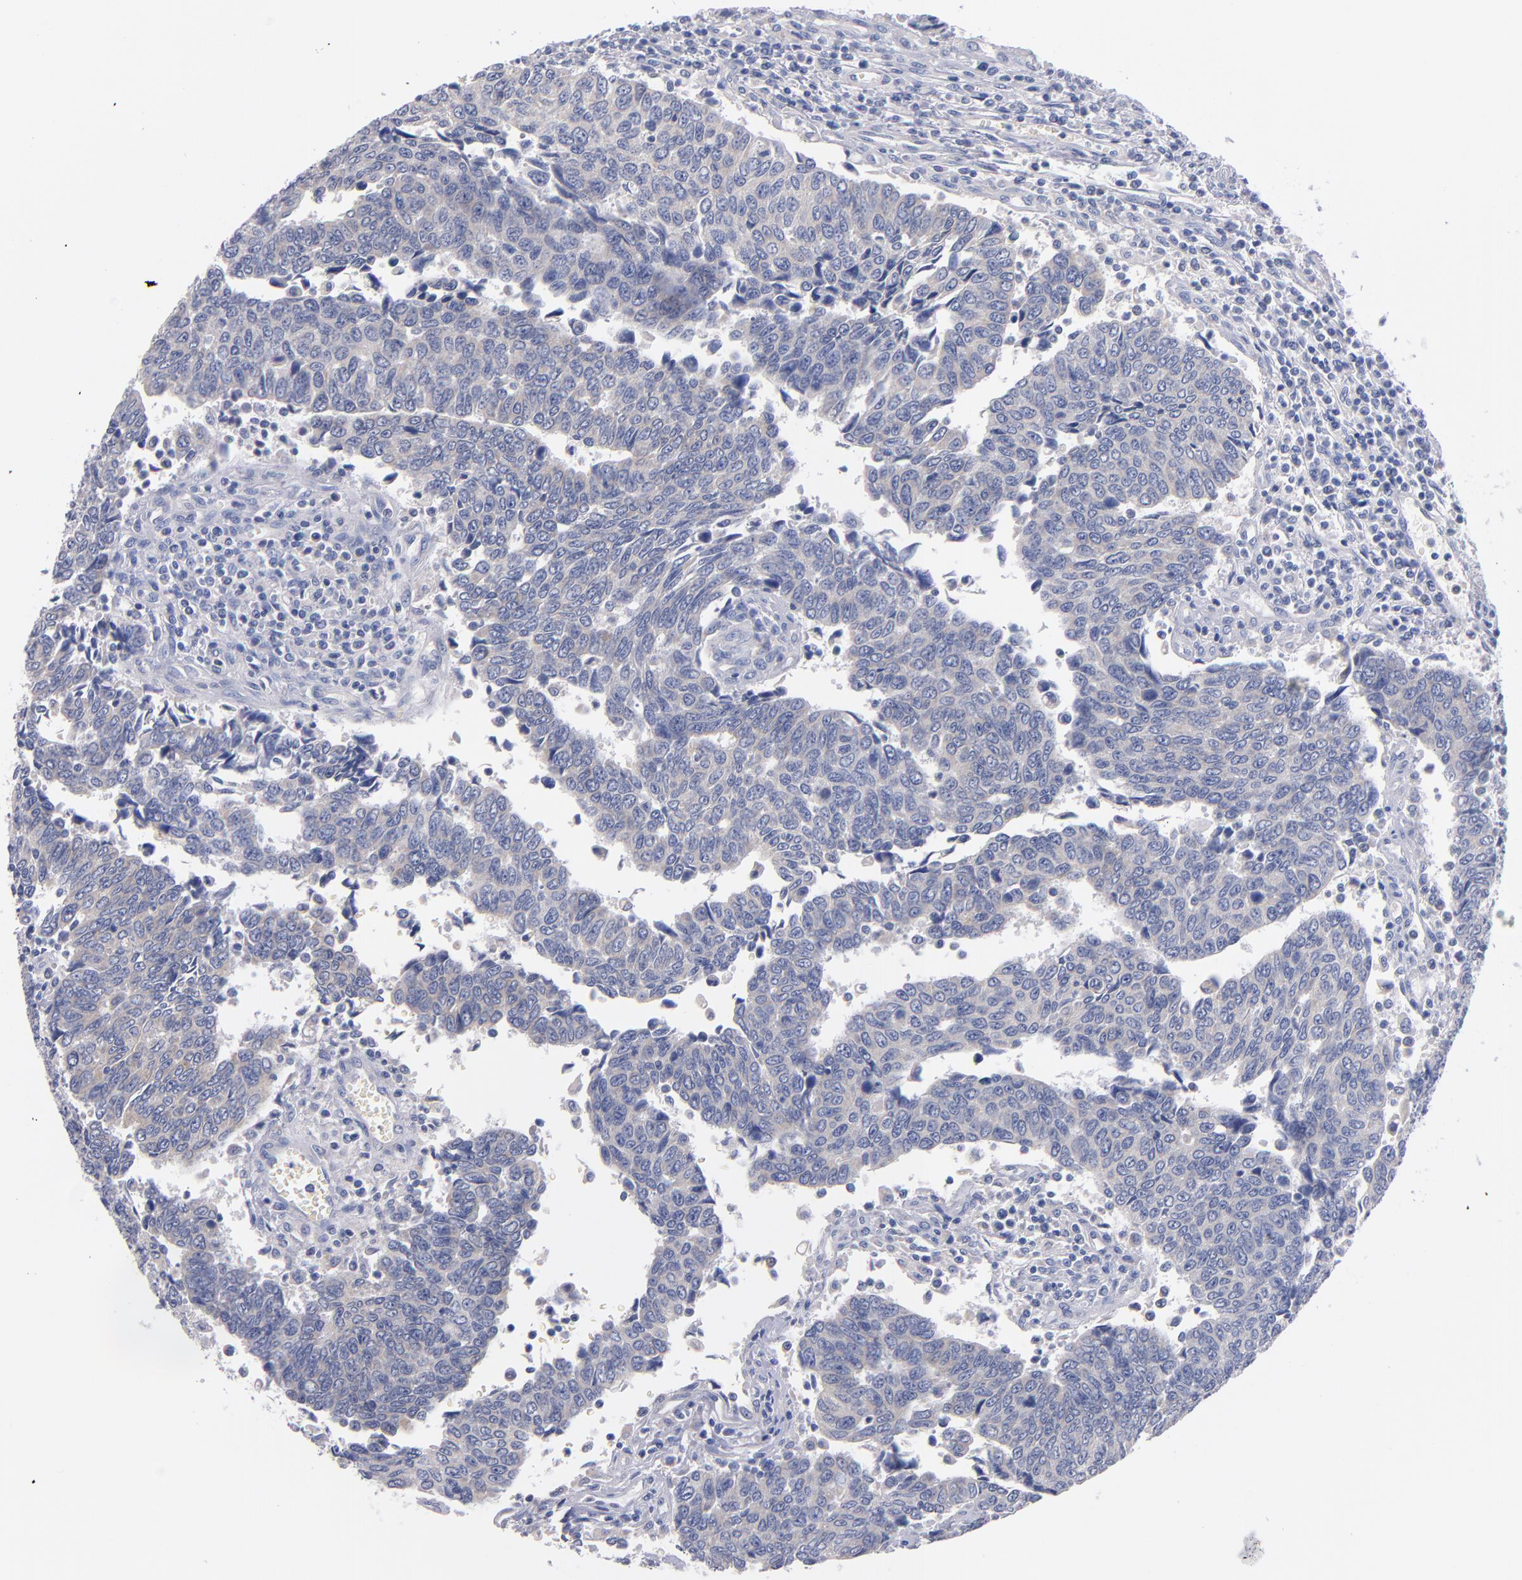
{"staining": {"intensity": "negative", "quantity": "none", "location": "none"}, "tissue": "urothelial cancer", "cell_type": "Tumor cells", "image_type": "cancer", "snomed": [{"axis": "morphology", "description": "Urothelial carcinoma, High grade"}, {"axis": "topography", "description": "Urinary bladder"}], "caption": "A micrograph of urothelial cancer stained for a protein exhibits no brown staining in tumor cells. (Immunohistochemistry (ihc), brightfield microscopy, high magnification).", "gene": "CNTNAP2", "patient": {"sex": "male", "age": 86}}